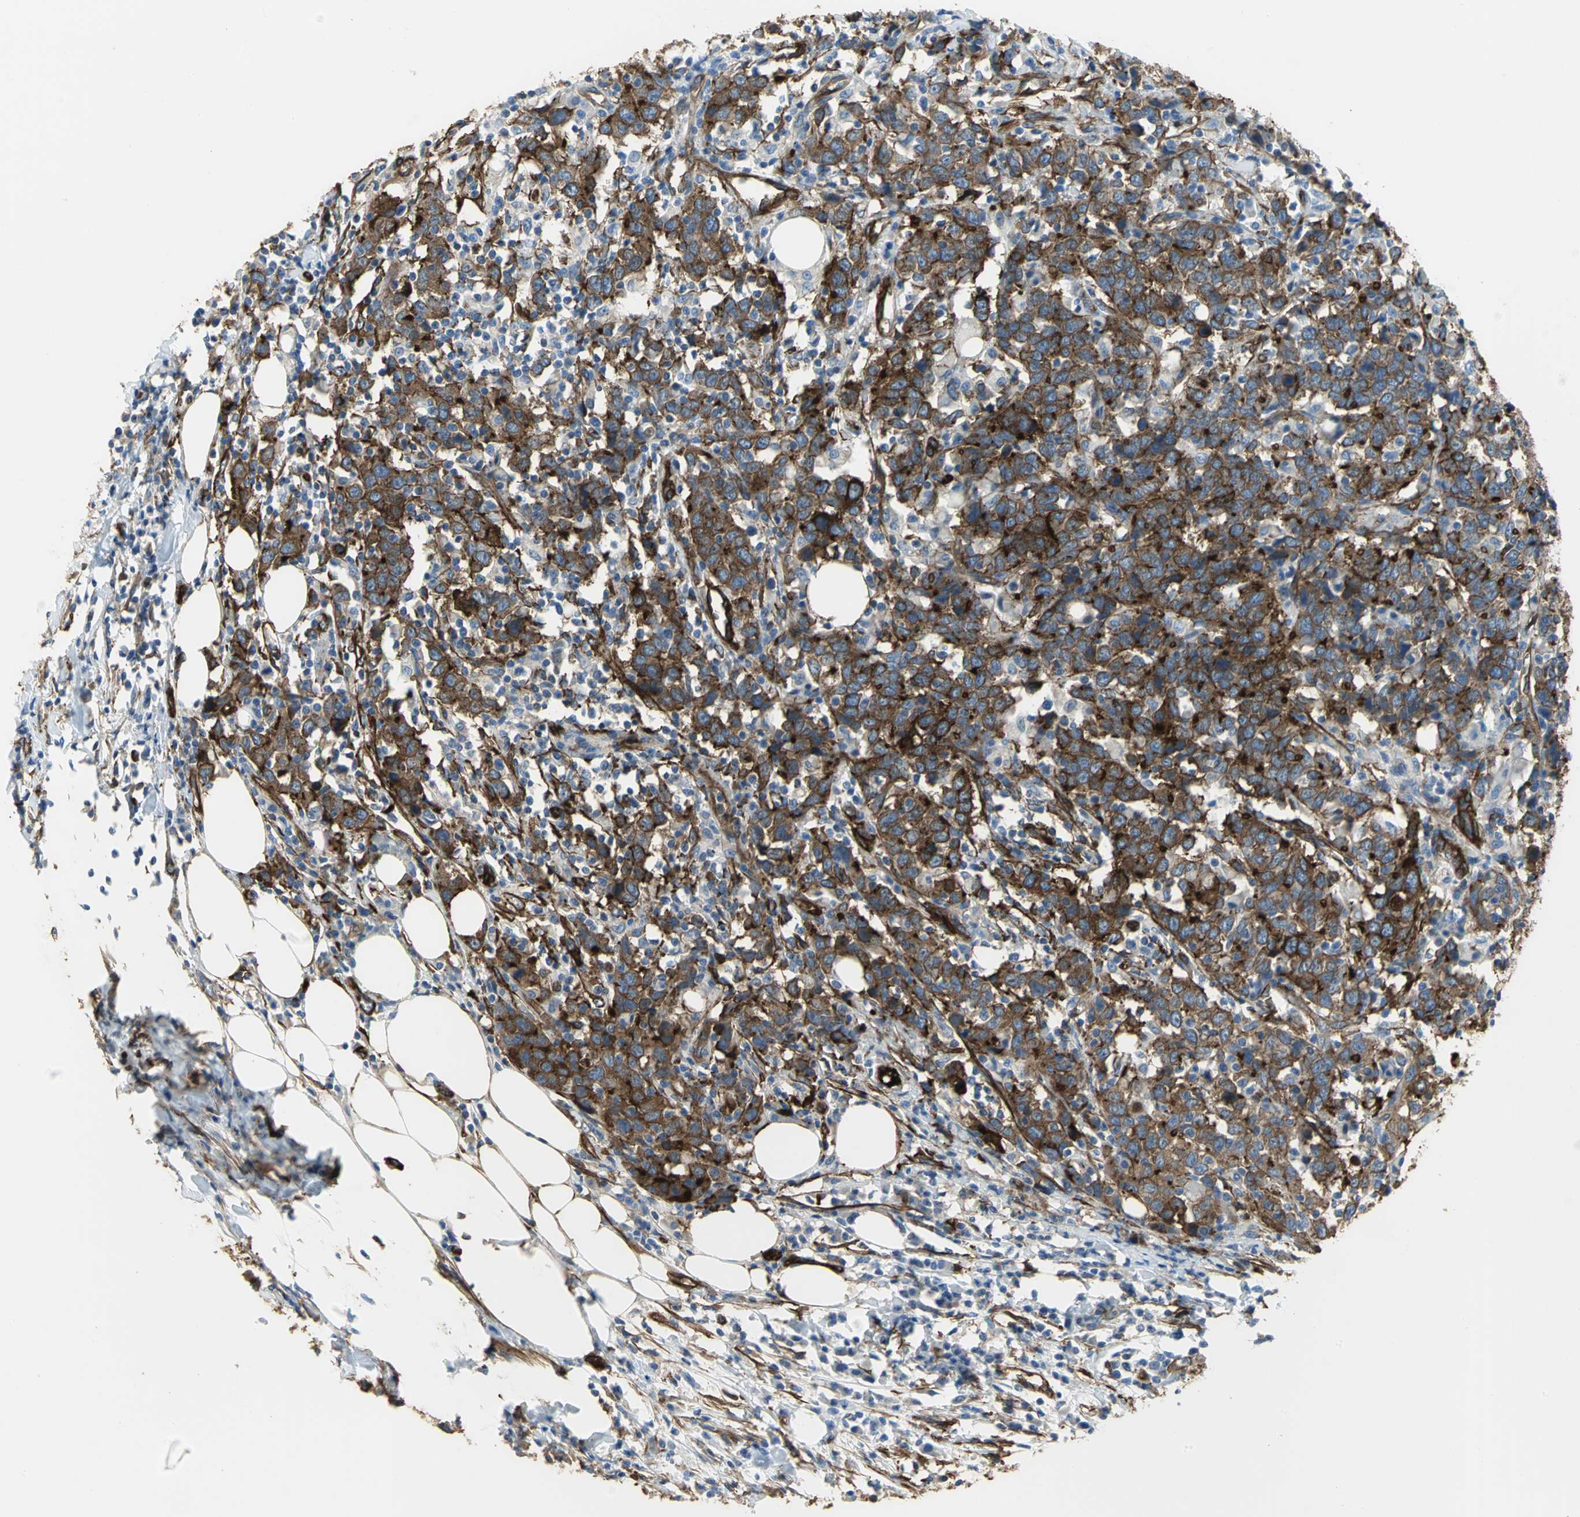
{"staining": {"intensity": "strong", "quantity": ">75%", "location": "cytoplasmic/membranous"}, "tissue": "urothelial cancer", "cell_type": "Tumor cells", "image_type": "cancer", "snomed": [{"axis": "morphology", "description": "Urothelial carcinoma, High grade"}, {"axis": "topography", "description": "Urinary bladder"}], "caption": "This photomicrograph exhibits high-grade urothelial carcinoma stained with immunohistochemistry (IHC) to label a protein in brown. The cytoplasmic/membranous of tumor cells show strong positivity for the protein. Nuclei are counter-stained blue.", "gene": "FLNB", "patient": {"sex": "male", "age": 61}}